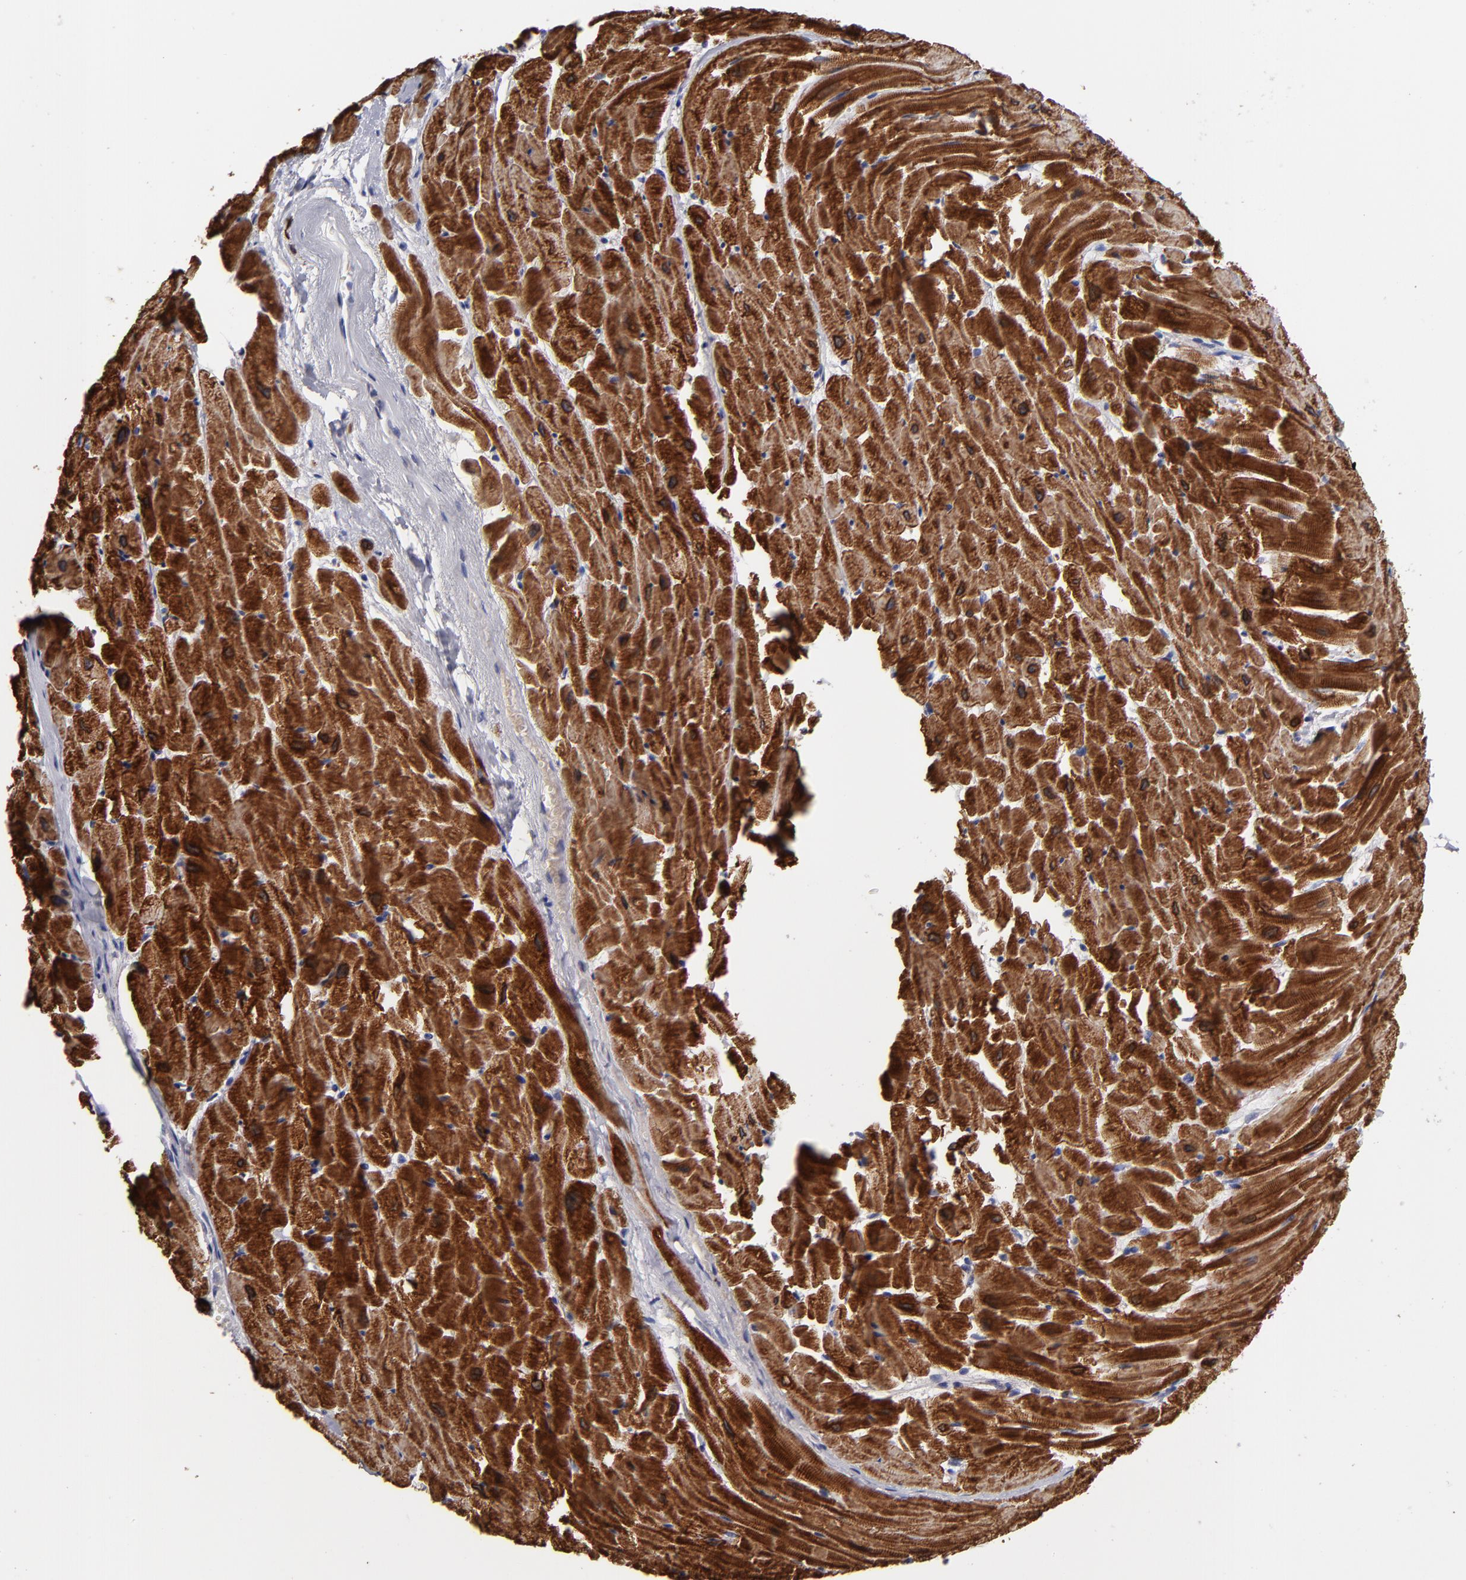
{"staining": {"intensity": "strong", "quantity": ">75%", "location": "cytoplasmic/membranous"}, "tissue": "heart muscle", "cell_type": "Cardiomyocytes", "image_type": "normal", "snomed": [{"axis": "morphology", "description": "Normal tissue, NOS"}, {"axis": "topography", "description": "Heart"}], "caption": "A brown stain highlights strong cytoplasmic/membranous expression of a protein in cardiomyocytes of unremarkable human heart muscle.", "gene": "SLMAP", "patient": {"sex": "female", "age": 19}}